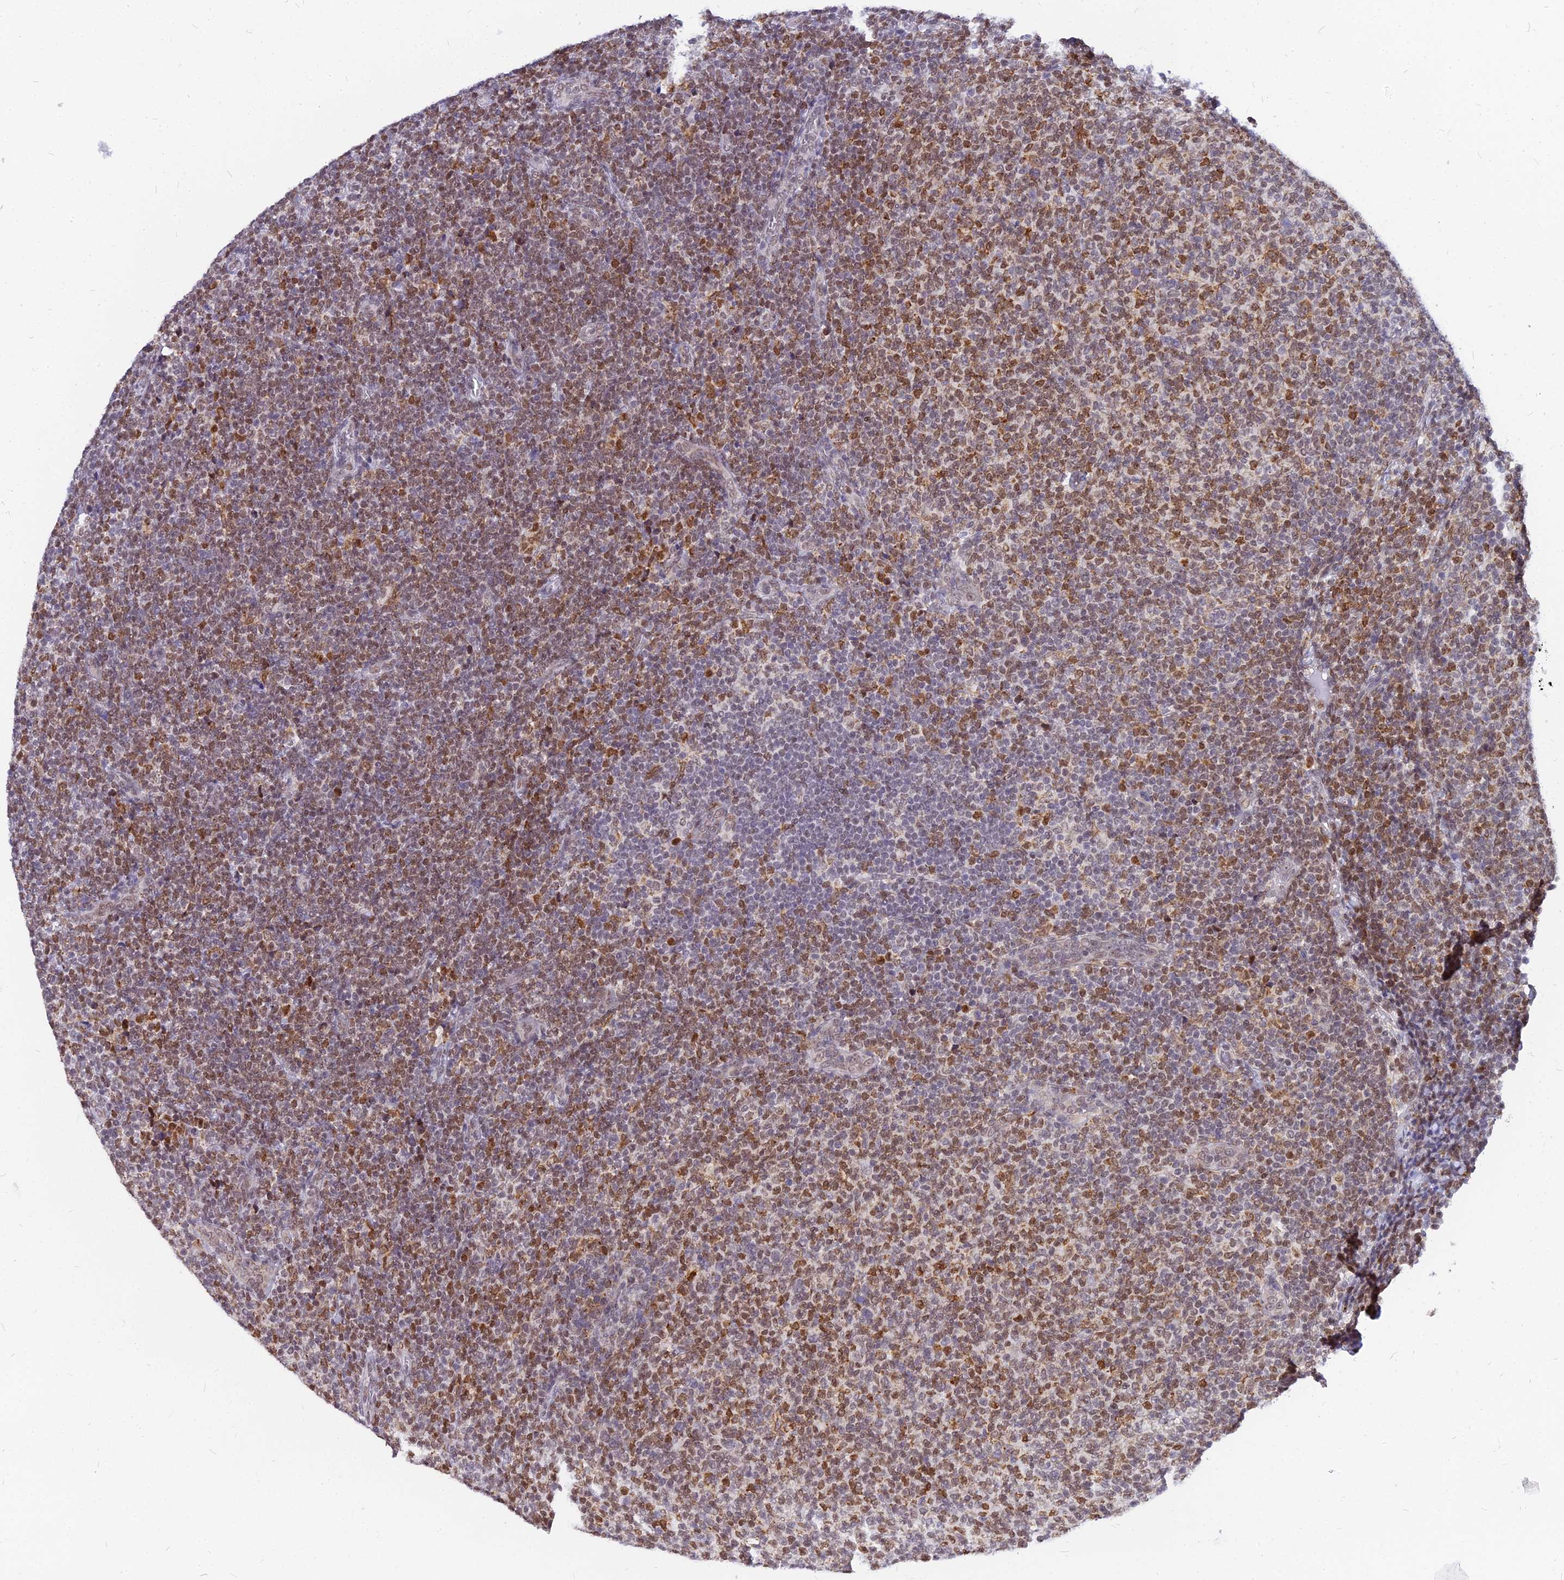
{"staining": {"intensity": "moderate", "quantity": ">75%", "location": "cytoplasmic/membranous,nuclear"}, "tissue": "lymphoma", "cell_type": "Tumor cells", "image_type": "cancer", "snomed": [{"axis": "morphology", "description": "Malignant lymphoma, non-Hodgkin's type, Low grade"}, {"axis": "topography", "description": "Lymph node"}], "caption": "Lymphoma was stained to show a protein in brown. There is medium levels of moderate cytoplasmic/membranous and nuclear expression in approximately >75% of tumor cells. (brown staining indicates protein expression, while blue staining denotes nuclei).", "gene": "RNF121", "patient": {"sex": "male", "age": 66}}